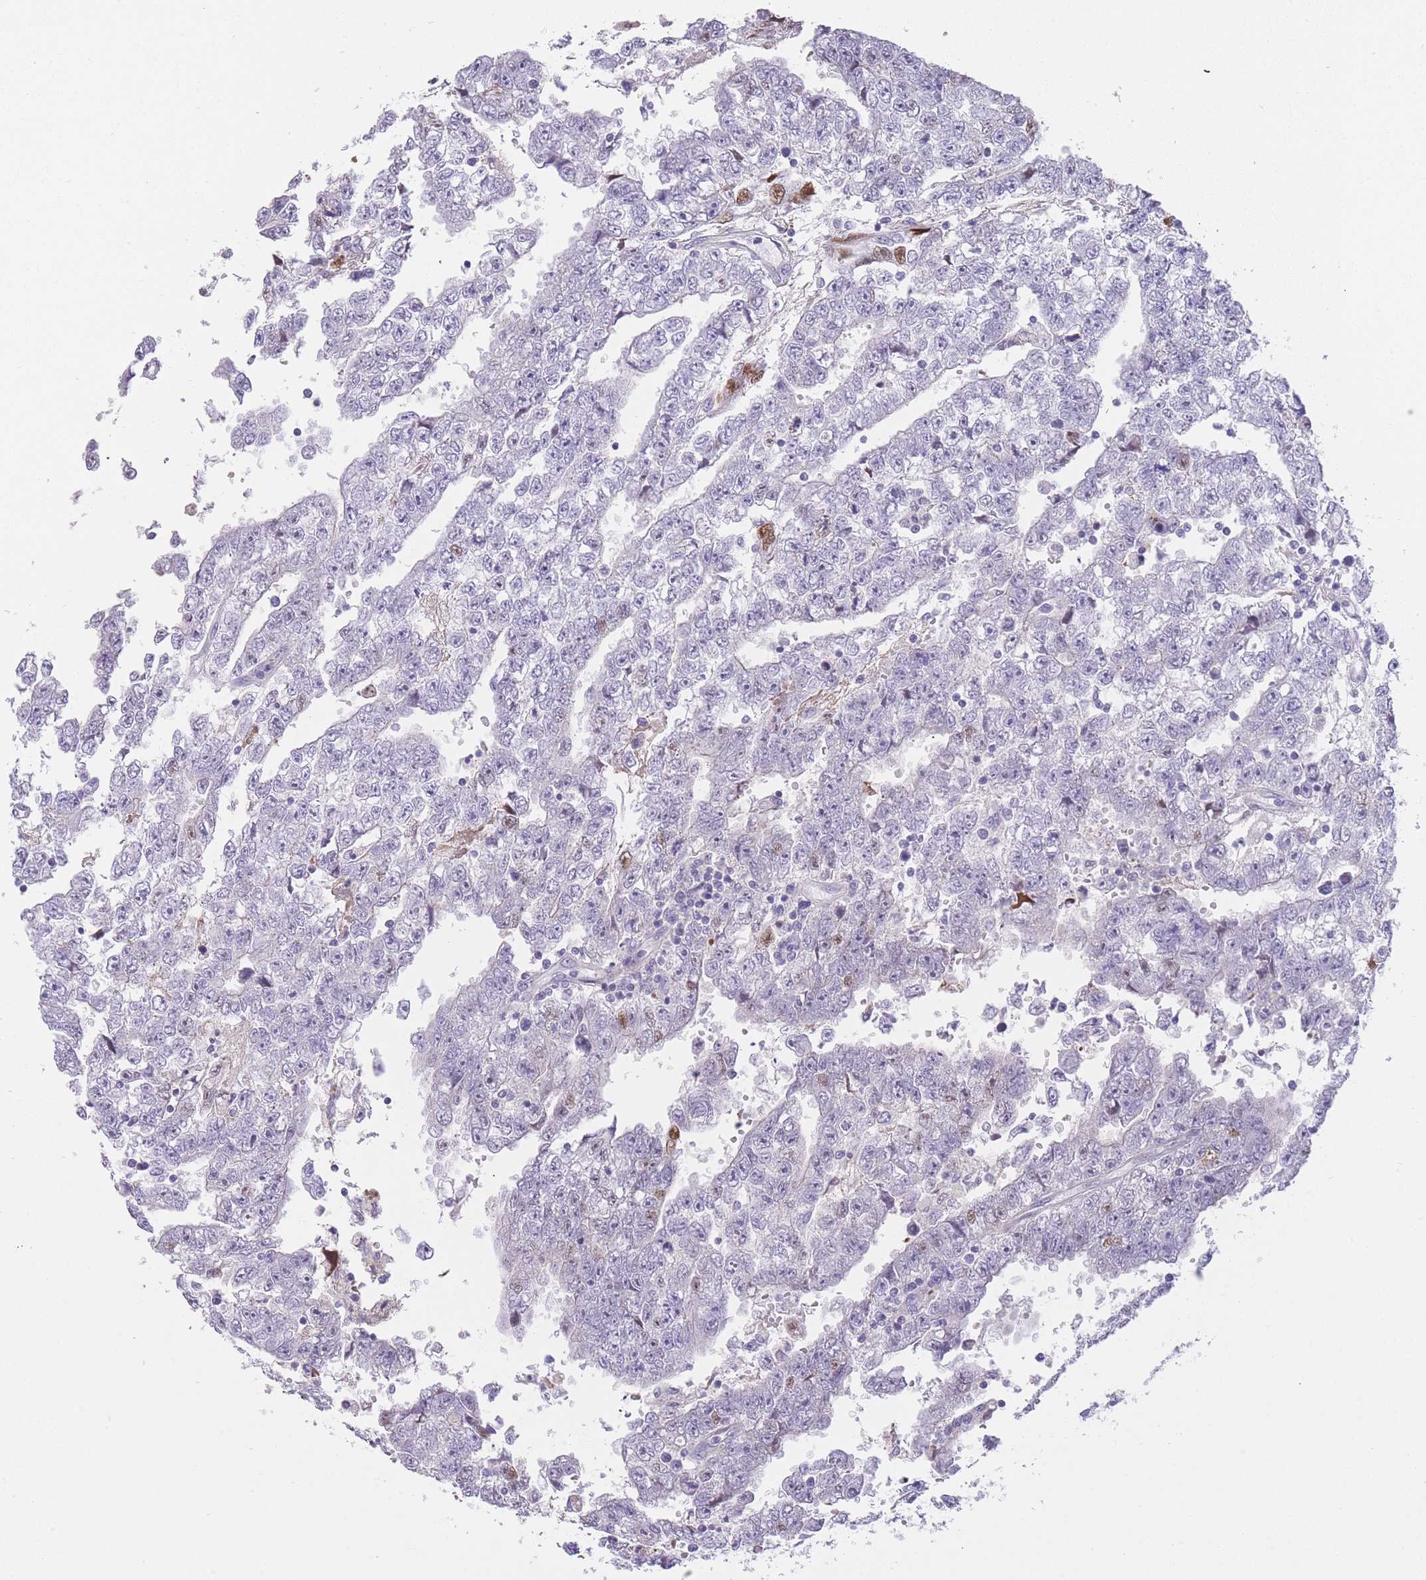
{"staining": {"intensity": "negative", "quantity": "none", "location": "none"}, "tissue": "testis cancer", "cell_type": "Tumor cells", "image_type": "cancer", "snomed": [{"axis": "morphology", "description": "Carcinoma, Embryonal, NOS"}, {"axis": "topography", "description": "Testis"}], "caption": "Tumor cells are negative for brown protein staining in testis embryonal carcinoma.", "gene": "IMPG1", "patient": {"sex": "male", "age": 25}}